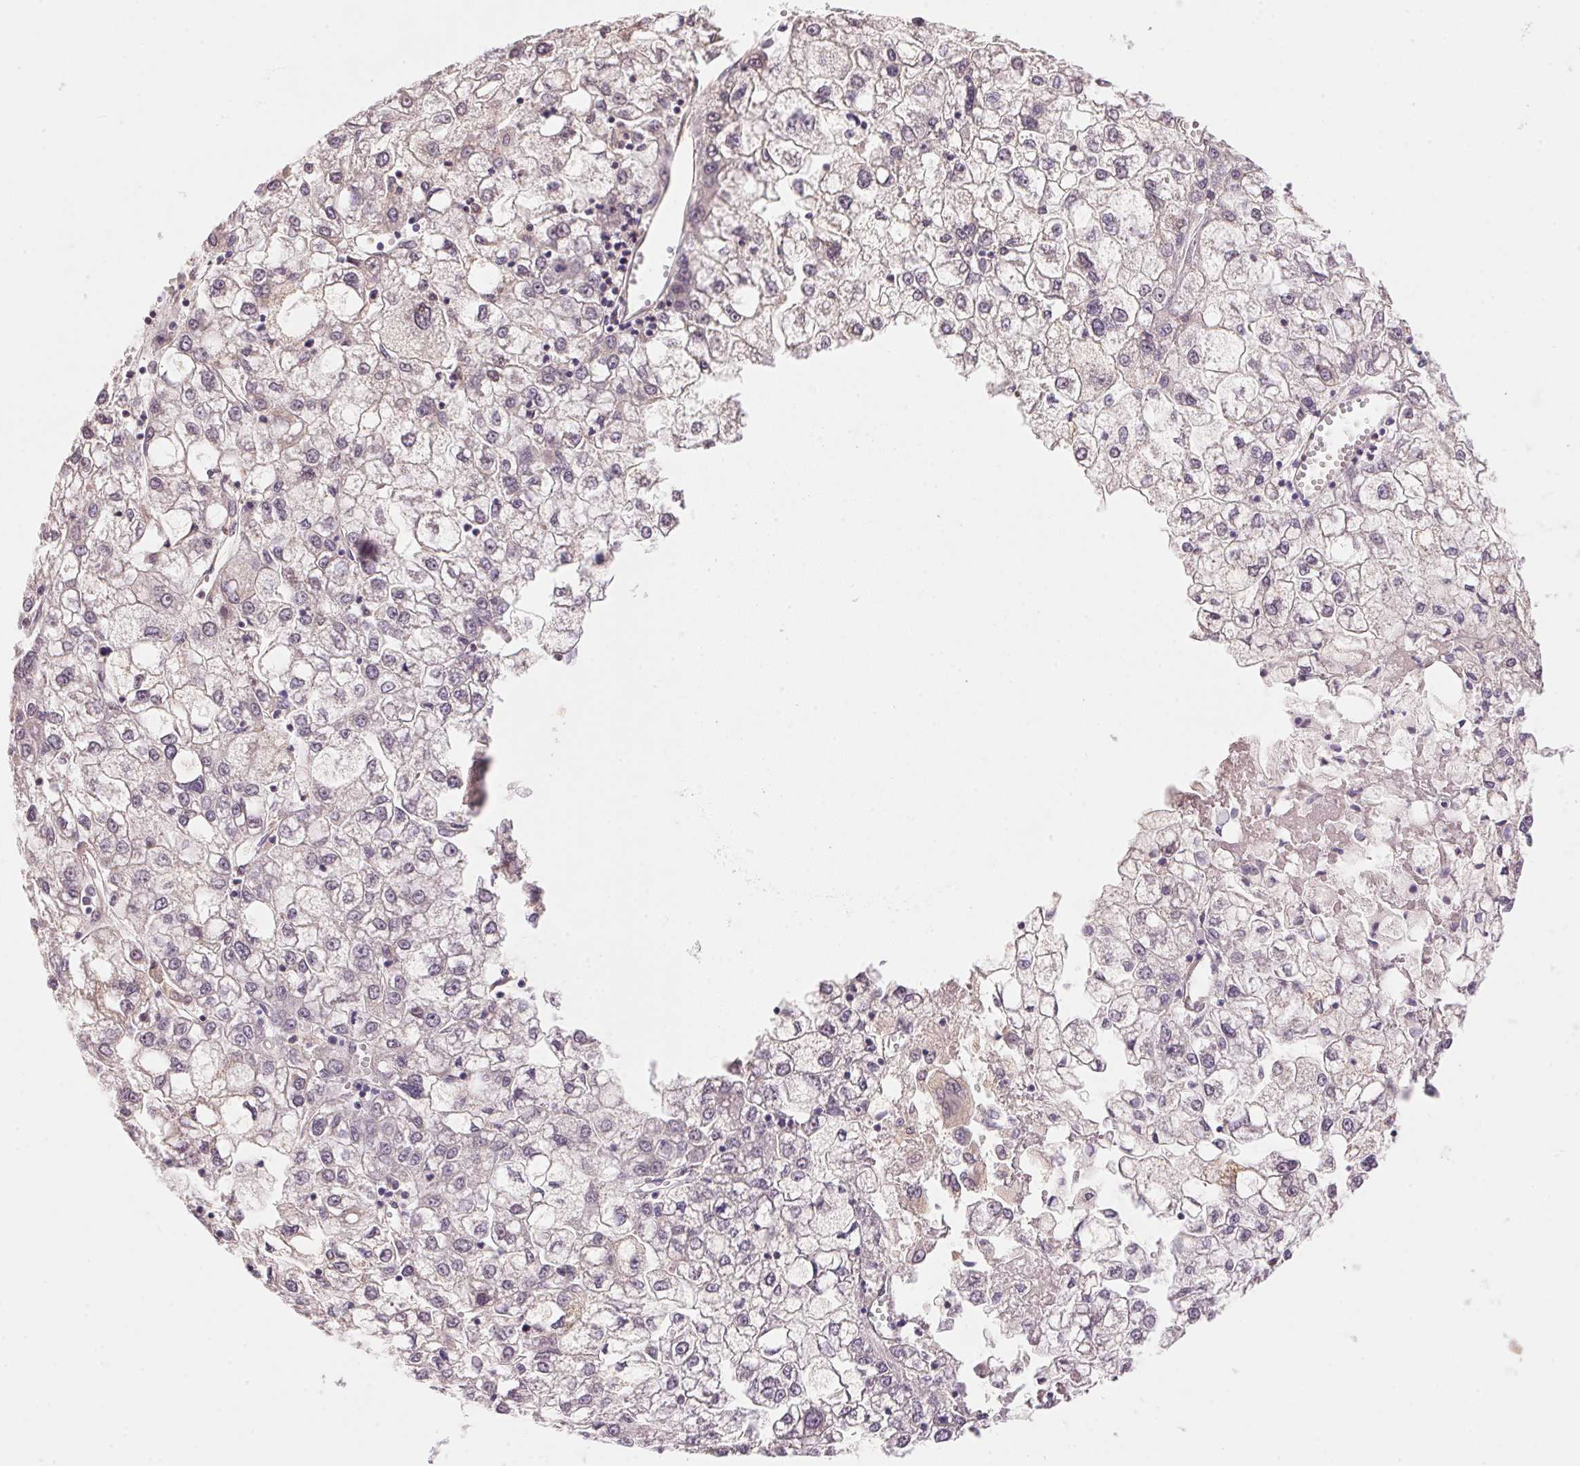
{"staining": {"intensity": "negative", "quantity": "none", "location": "none"}, "tissue": "liver cancer", "cell_type": "Tumor cells", "image_type": "cancer", "snomed": [{"axis": "morphology", "description": "Carcinoma, Hepatocellular, NOS"}, {"axis": "topography", "description": "Liver"}], "caption": "Immunohistochemistry photomicrograph of neoplastic tissue: liver cancer stained with DAB (3,3'-diaminobenzidine) demonstrates no significant protein expression in tumor cells.", "gene": "FNDC4", "patient": {"sex": "male", "age": 40}}